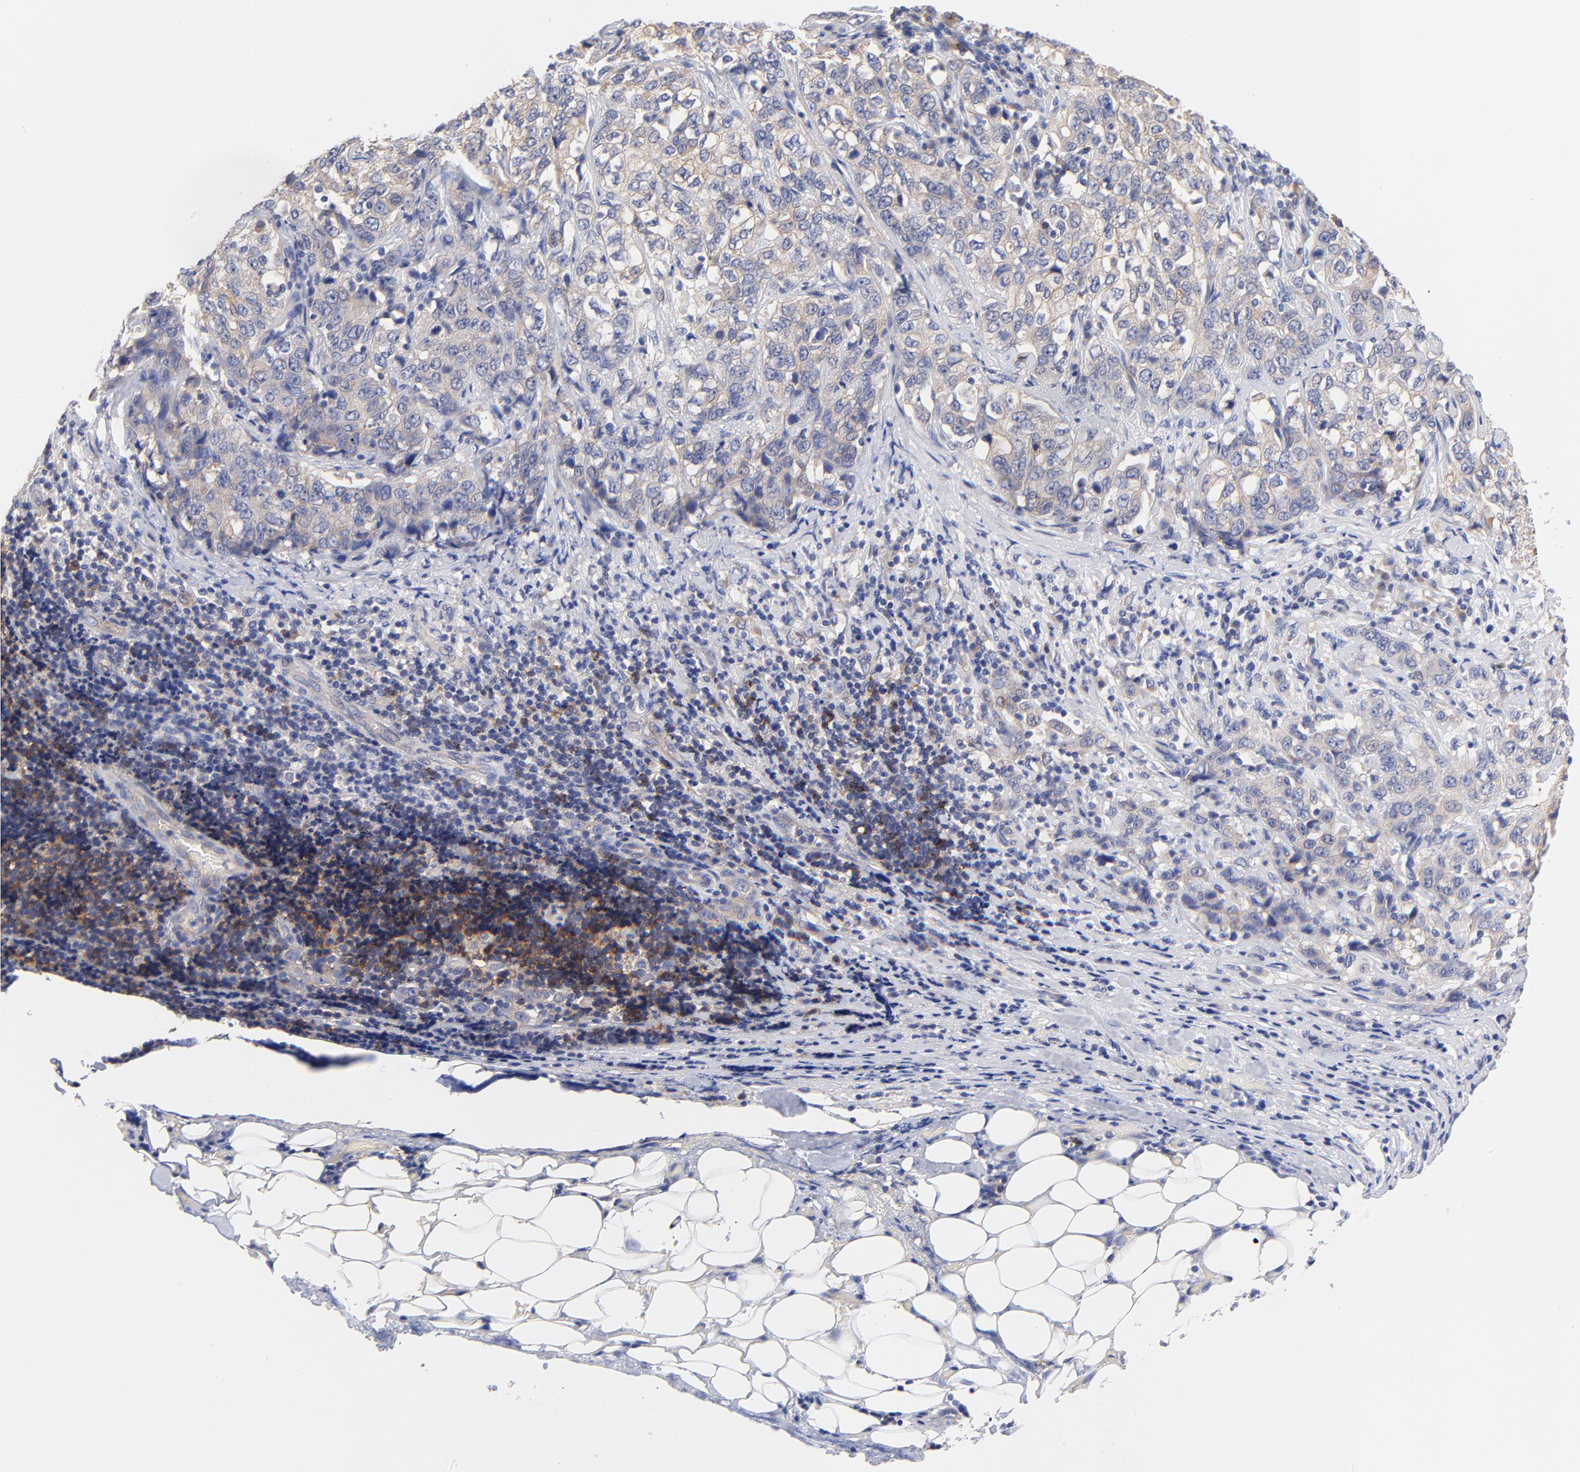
{"staining": {"intensity": "weak", "quantity": ">75%", "location": "cytoplasmic/membranous"}, "tissue": "stomach cancer", "cell_type": "Tumor cells", "image_type": "cancer", "snomed": [{"axis": "morphology", "description": "Adenocarcinoma, NOS"}, {"axis": "topography", "description": "Stomach"}], "caption": "A histopathology image showing weak cytoplasmic/membranous expression in about >75% of tumor cells in stomach cancer, as visualized by brown immunohistochemical staining.", "gene": "TNFRSF13C", "patient": {"sex": "male", "age": 48}}